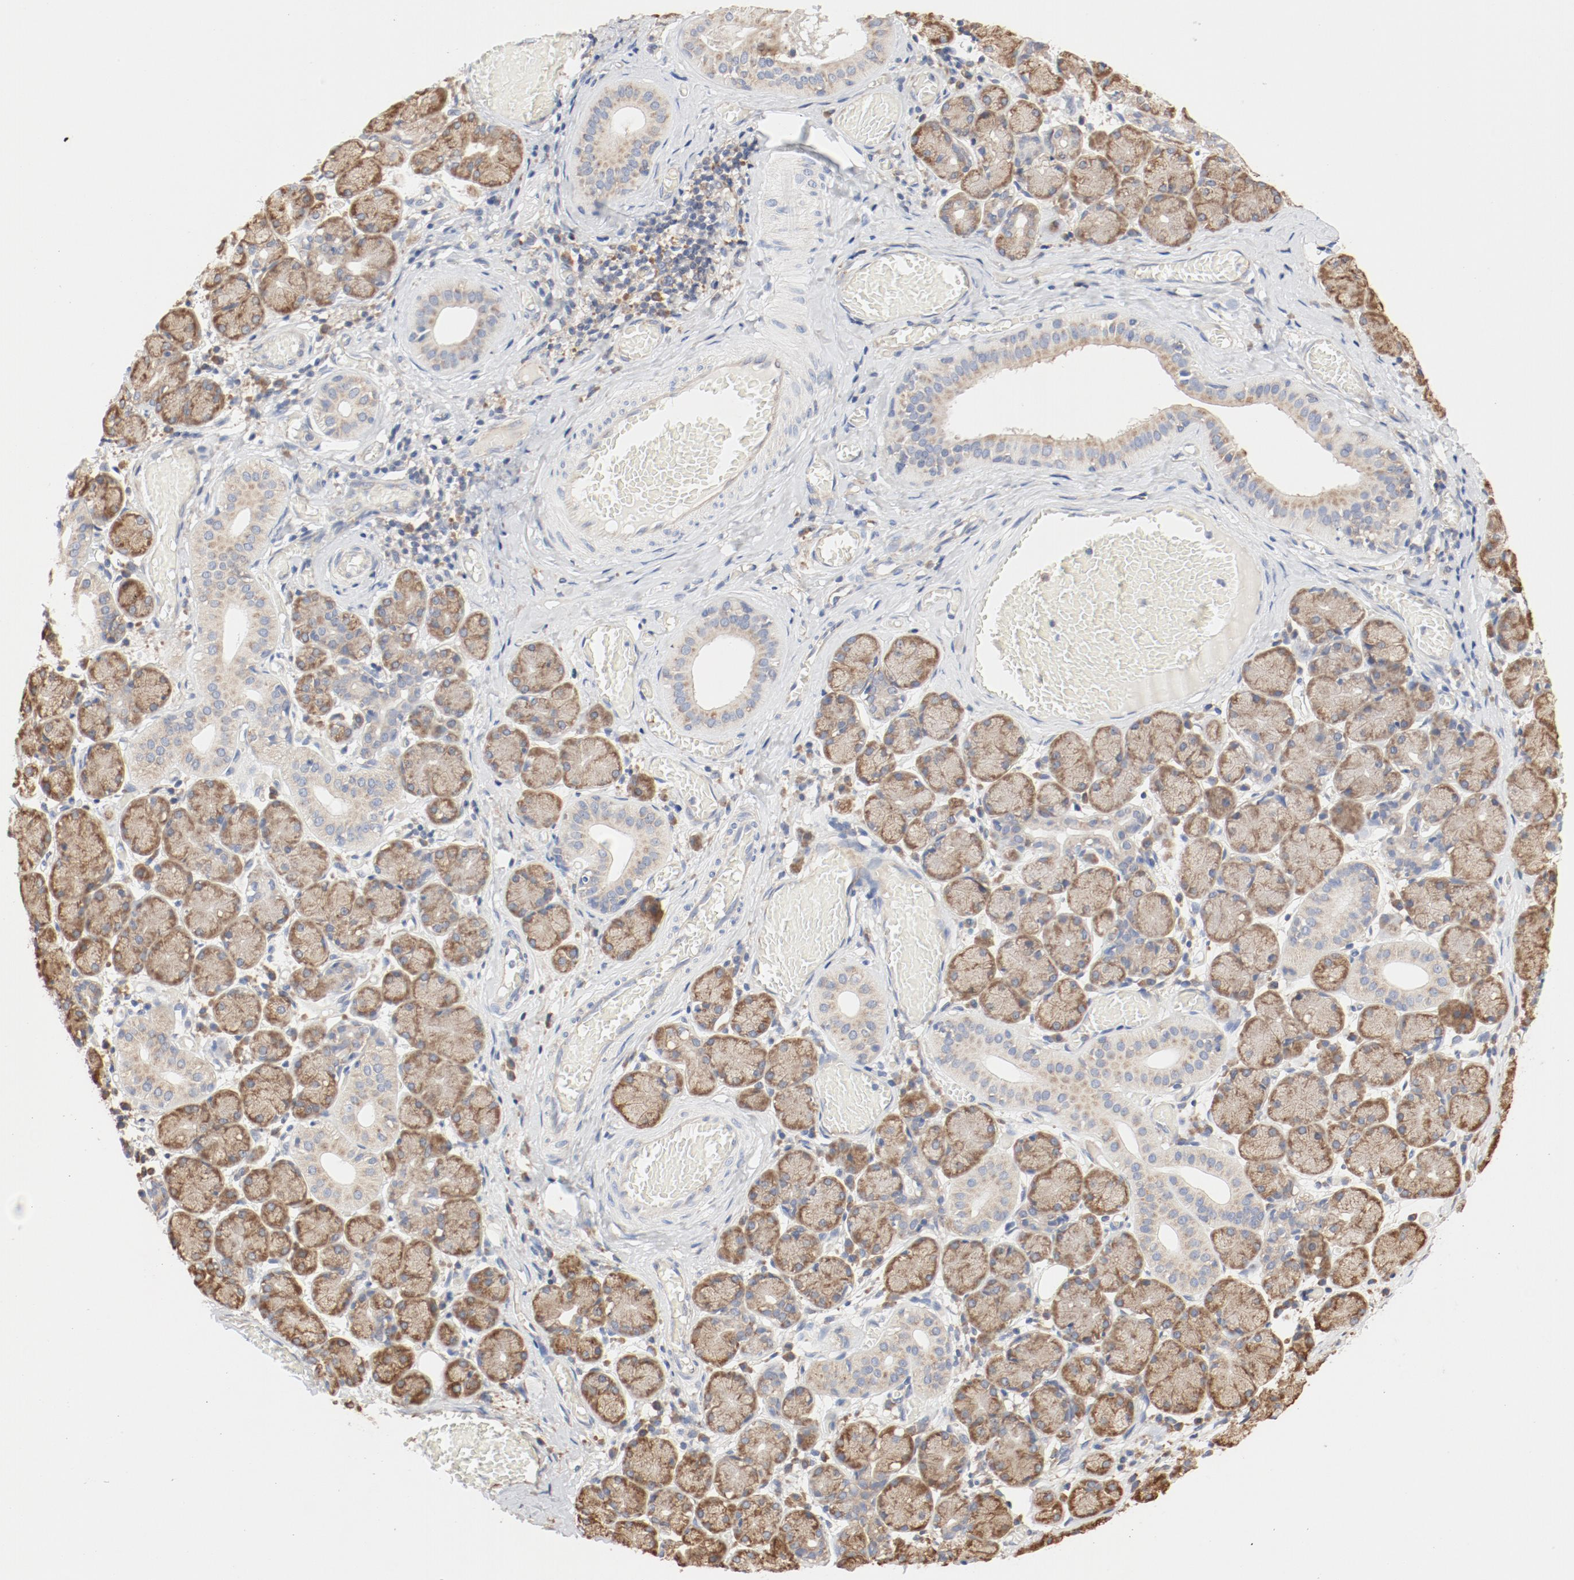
{"staining": {"intensity": "moderate", "quantity": ">75%", "location": "cytoplasmic/membranous"}, "tissue": "salivary gland", "cell_type": "Glandular cells", "image_type": "normal", "snomed": [{"axis": "morphology", "description": "Normal tissue, NOS"}, {"axis": "topography", "description": "Salivary gland"}], "caption": "Immunohistochemistry staining of unremarkable salivary gland, which displays medium levels of moderate cytoplasmic/membranous positivity in about >75% of glandular cells indicating moderate cytoplasmic/membranous protein expression. The staining was performed using DAB (3,3'-diaminobenzidine) (brown) for protein detection and nuclei were counterstained in hematoxylin (blue).", "gene": "RPS6", "patient": {"sex": "female", "age": 24}}